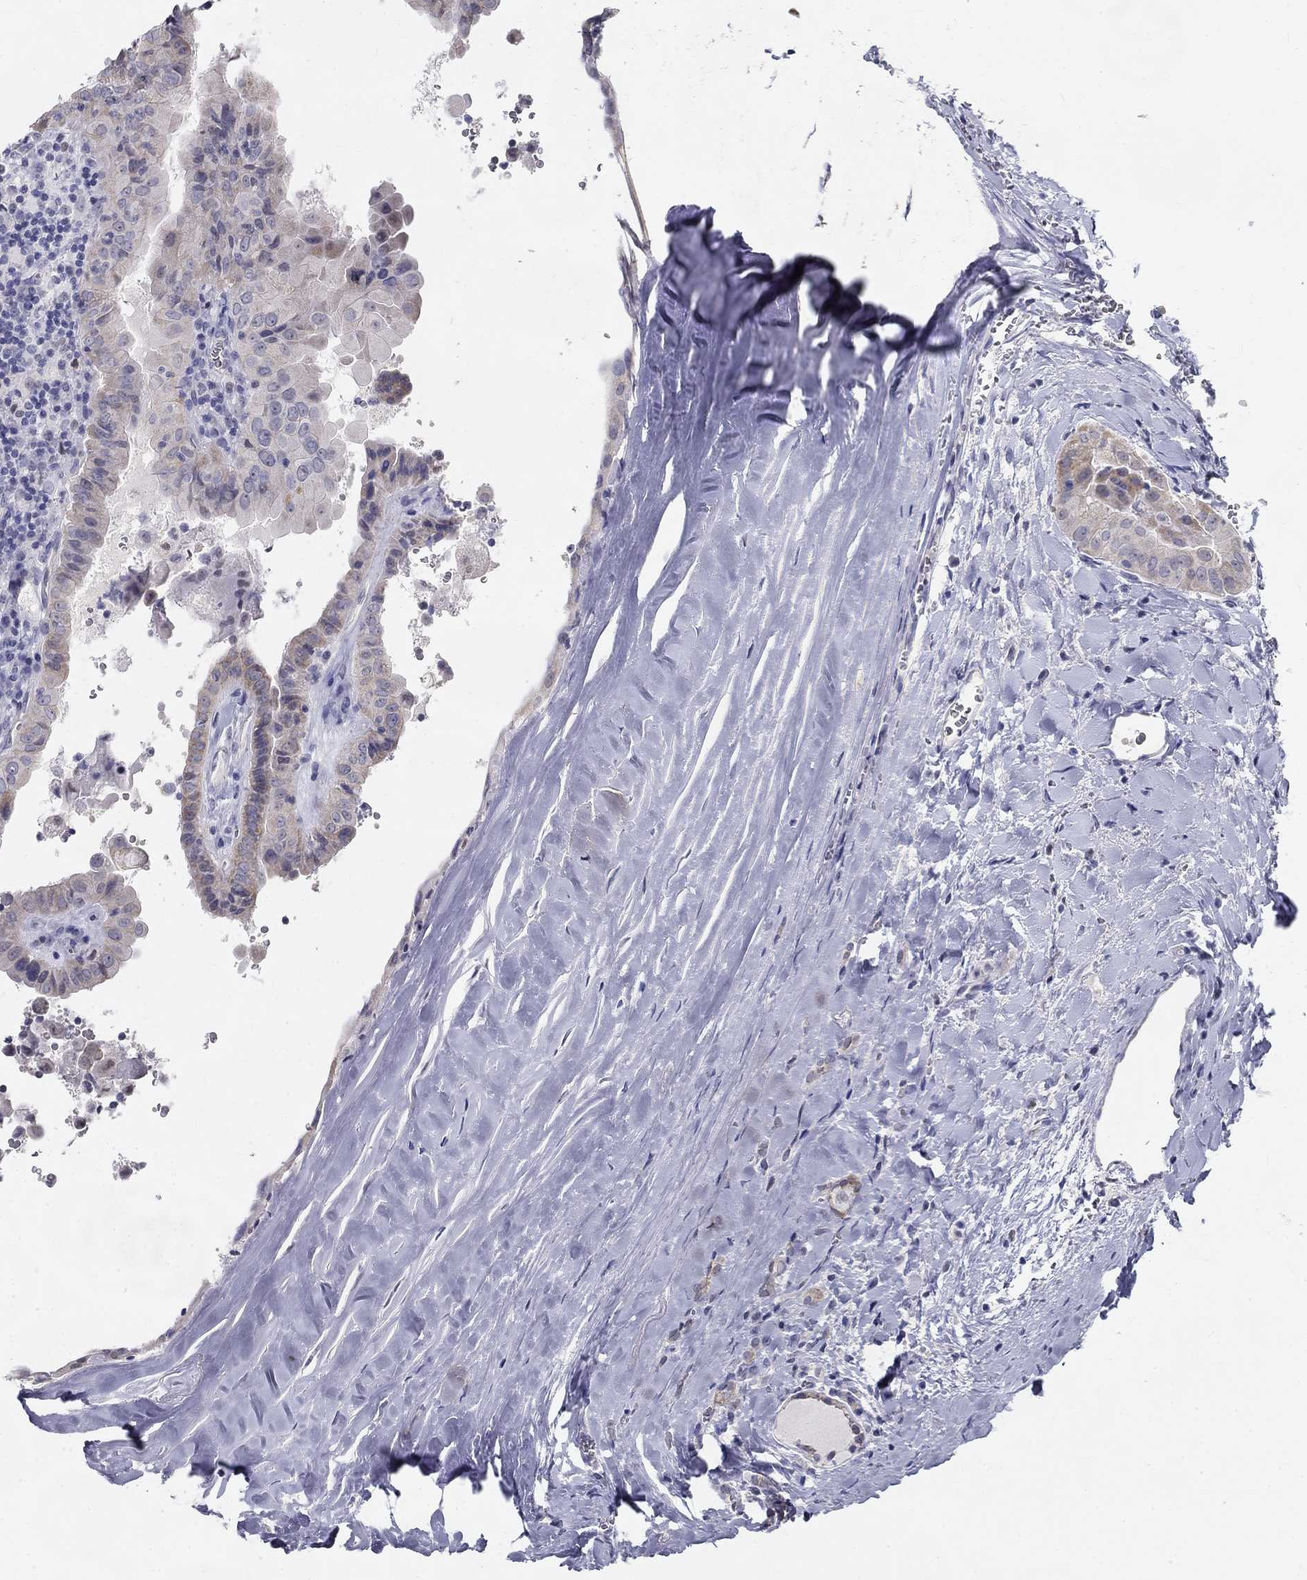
{"staining": {"intensity": "negative", "quantity": "none", "location": "none"}, "tissue": "thyroid cancer", "cell_type": "Tumor cells", "image_type": "cancer", "snomed": [{"axis": "morphology", "description": "Papillary adenocarcinoma, NOS"}, {"axis": "topography", "description": "Thyroid gland"}], "caption": "Papillary adenocarcinoma (thyroid) was stained to show a protein in brown. There is no significant expression in tumor cells.", "gene": "GUCA1A", "patient": {"sex": "female", "age": 37}}